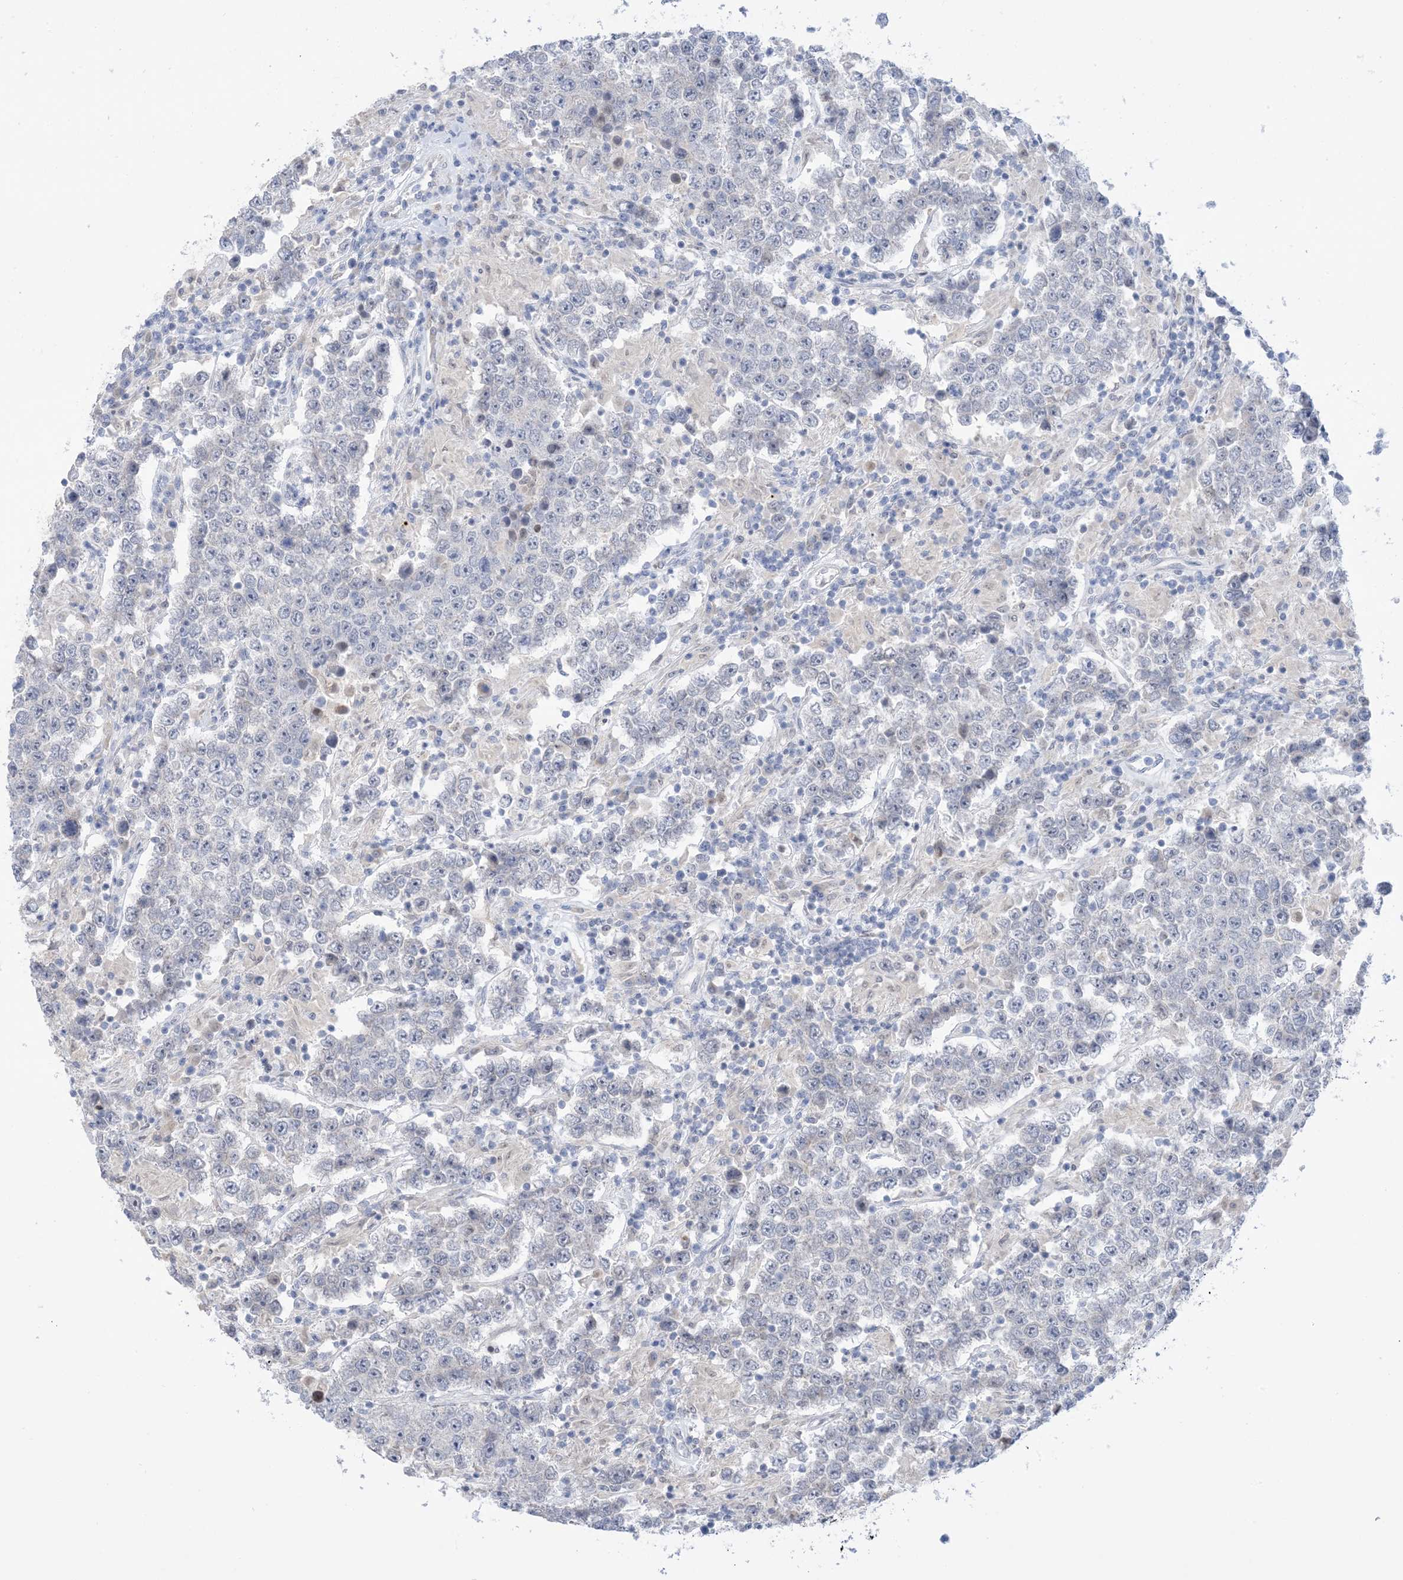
{"staining": {"intensity": "negative", "quantity": "none", "location": "none"}, "tissue": "testis cancer", "cell_type": "Tumor cells", "image_type": "cancer", "snomed": [{"axis": "morphology", "description": "Normal tissue, NOS"}, {"axis": "morphology", "description": "Urothelial carcinoma, High grade"}, {"axis": "morphology", "description": "Seminoma, NOS"}, {"axis": "morphology", "description": "Carcinoma, Embryonal, NOS"}, {"axis": "topography", "description": "Urinary bladder"}, {"axis": "topography", "description": "Testis"}], "caption": "DAB immunohistochemical staining of testis cancer reveals no significant staining in tumor cells.", "gene": "TTYH1", "patient": {"sex": "male", "age": 41}}